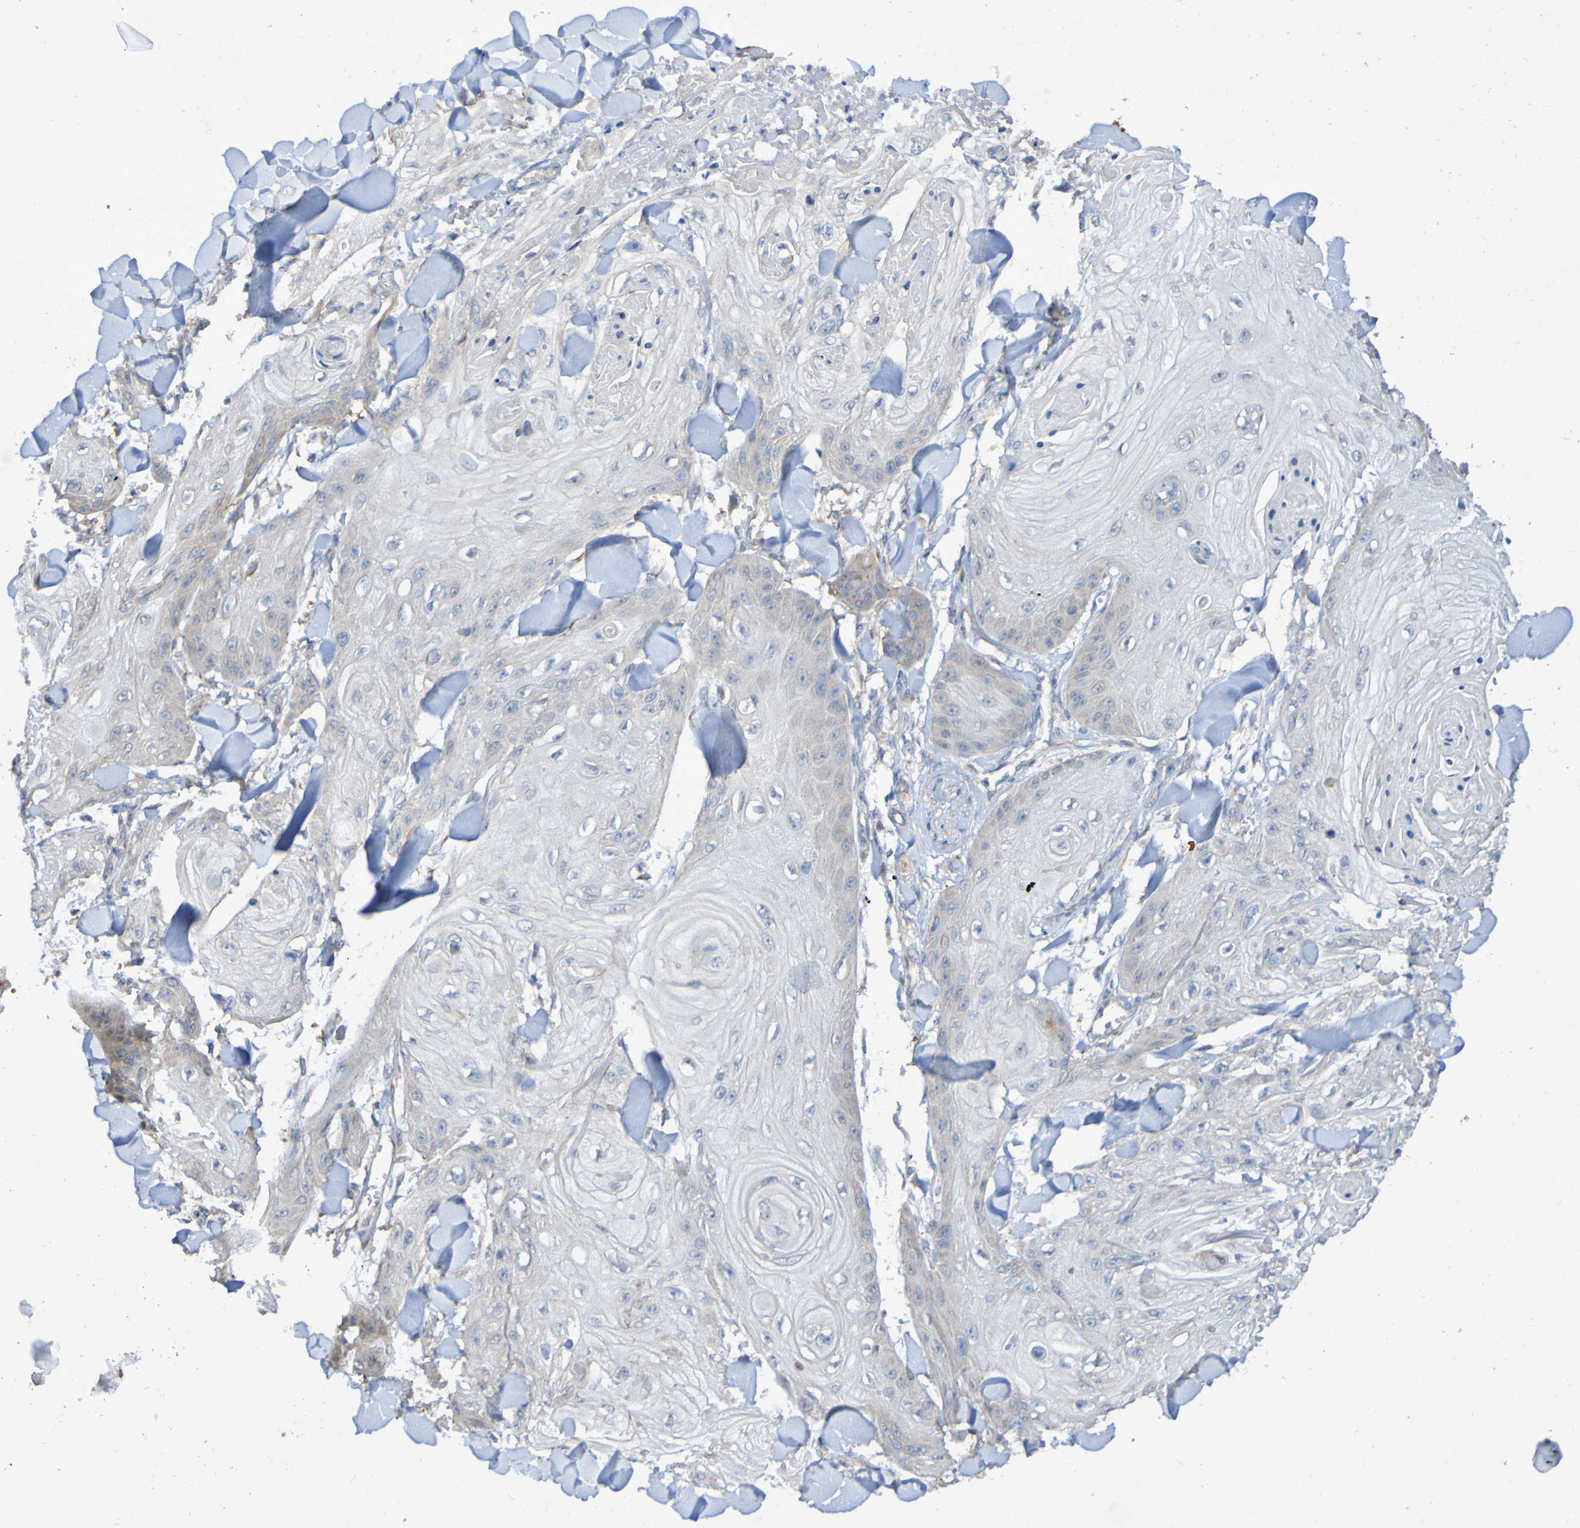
{"staining": {"intensity": "weak", "quantity": "<25%", "location": "cytoplasmic/membranous"}, "tissue": "skin cancer", "cell_type": "Tumor cells", "image_type": "cancer", "snomed": [{"axis": "morphology", "description": "Squamous cell carcinoma, NOS"}, {"axis": "topography", "description": "Skin"}], "caption": "Tumor cells are negative for brown protein staining in squamous cell carcinoma (skin).", "gene": "LMBRD2", "patient": {"sex": "male", "age": 74}}